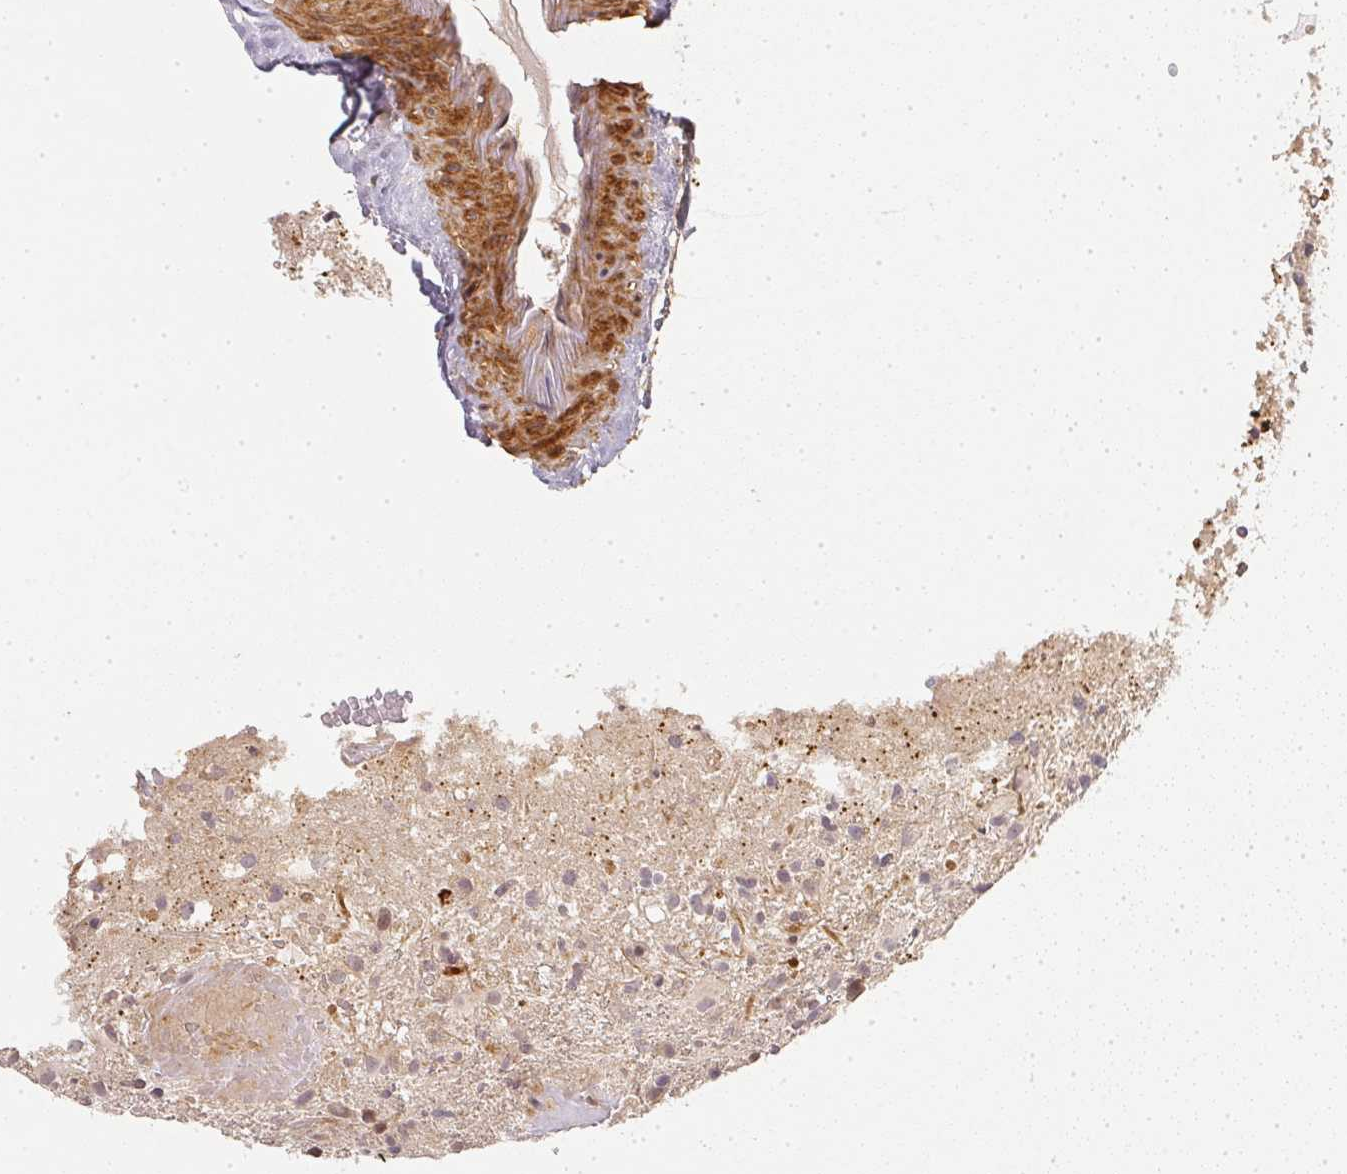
{"staining": {"intensity": "negative", "quantity": "none", "location": "none"}, "tissue": "glioma", "cell_type": "Tumor cells", "image_type": "cancer", "snomed": [{"axis": "morphology", "description": "Glioma, malignant, High grade"}, {"axis": "topography", "description": "Brain"}], "caption": "Immunohistochemistry (IHC) micrograph of human malignant glioma (high-grade) stained for a protein (brown), which shows no expression in tumor cells.", "gene": "SERPINE1", "patient": {"sex": "male", "age": 55}}